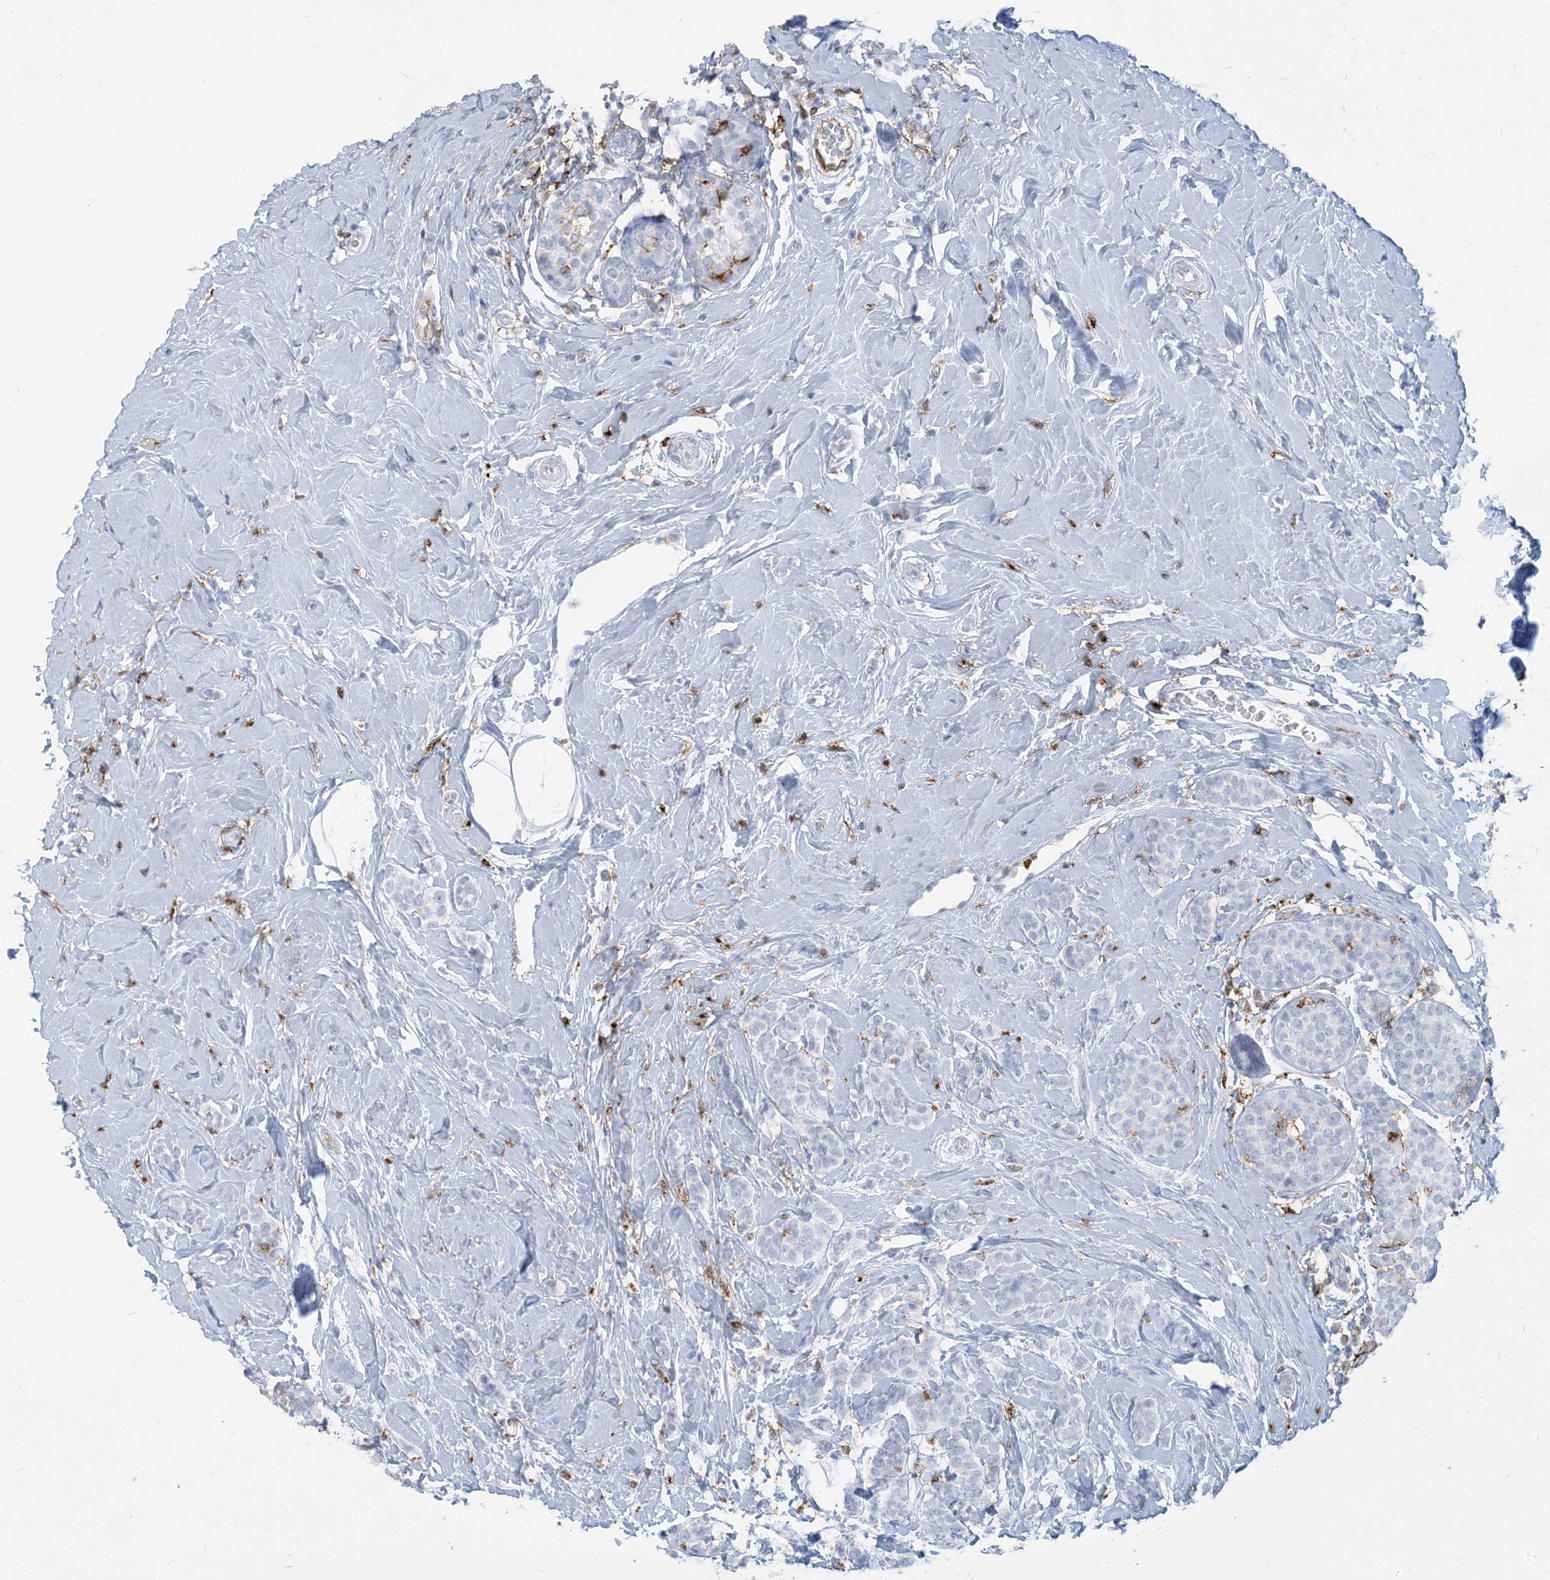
{"staining": {"intensity": "negative", "quantity": "none", "location": "none"}, "tissue": "breast cancer", "cell_type": "Tumor cells", "image_type": "cancer", "snomed": [{"axis": "morphology", "description": "Lobular carcinoma, in situ"}, {"axis": "morphology", "description": "Lobular carcinoma"}, {"axis": "topography", "description": "Breast"}], "caption": "A photomicrograph of human lobular carcinoma (breast) is negative for staining in tumor cells.", "gene": "HLA-DRB1", "patient": {"sex": "female", "age": 41}}